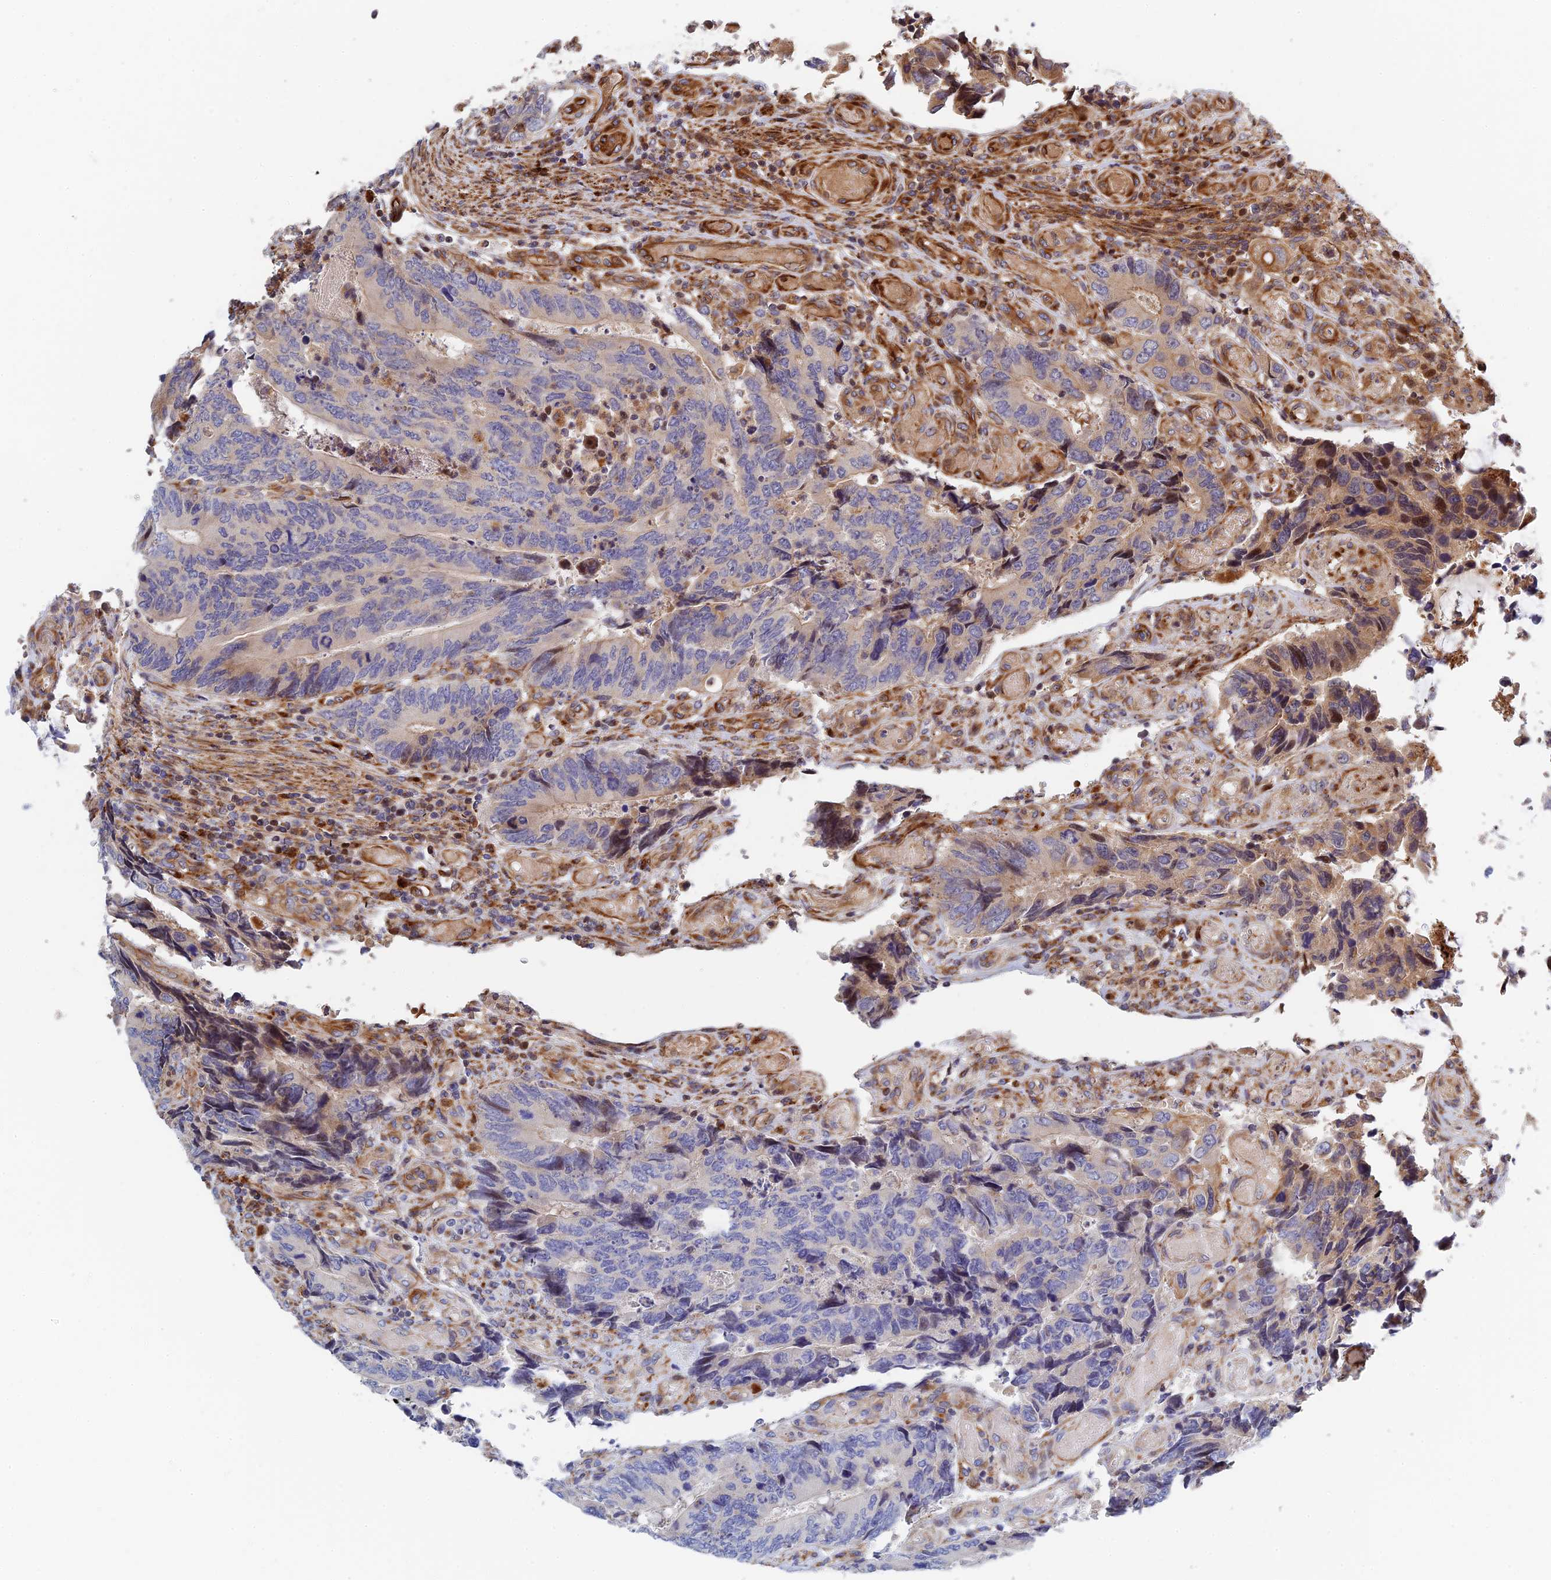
{"staining": {"intensity": "weak", "quantity": "<25%", "location": "cytoplasmic/membranous"}, "tissue": "colorectal cancer", "cell_type": "Tumor cells", "image_type": "cancer", "snomed": [{"axis": "morphology", "description": "Adenocarcinoma, NOS"}, {"axis": "topography", "description": "Colon"}], "caption": "A micrograph of human adenocarcinoma (colorectal) is negative for staining in tumor cells.", "gene": "PPP2R3C", "patient": {"sex": "male", "age": 87}}